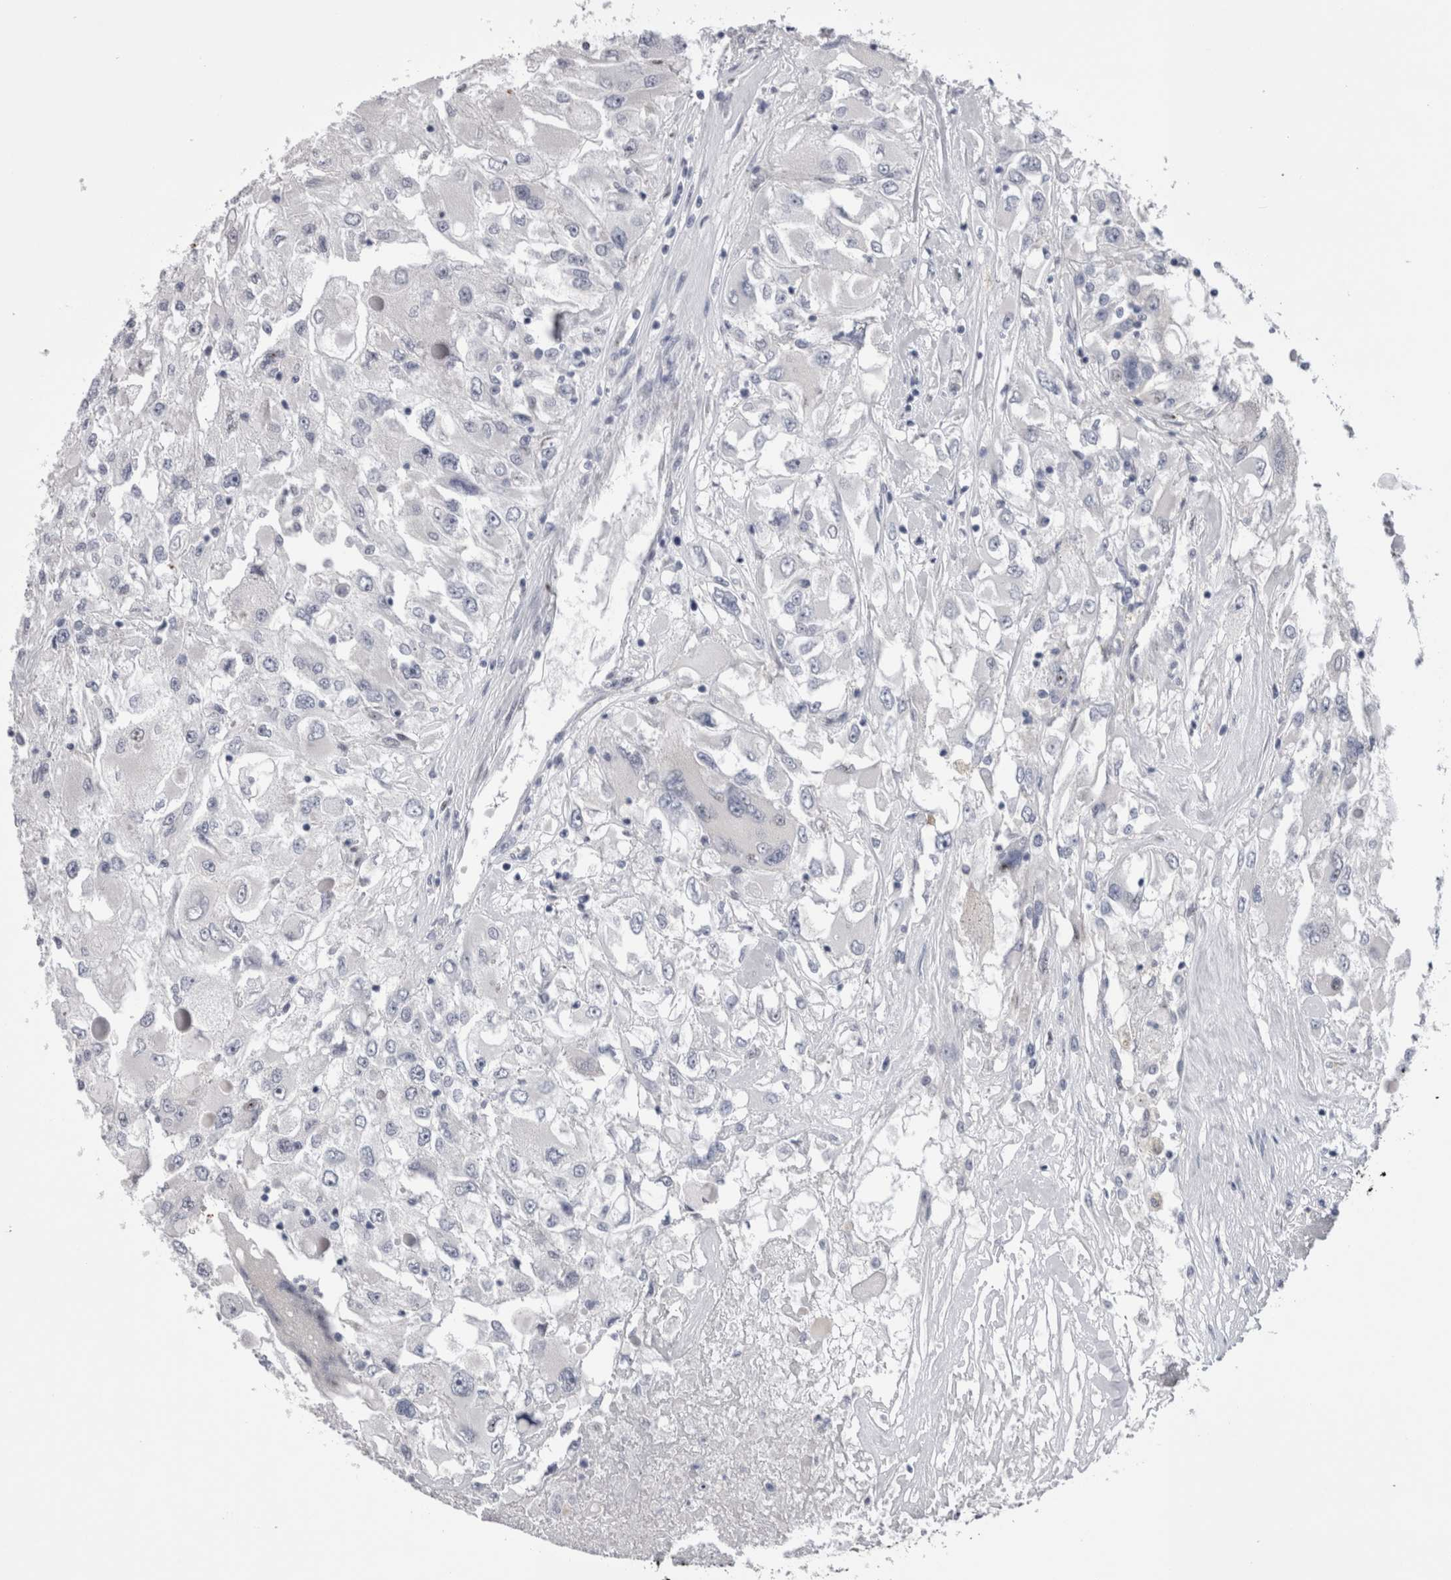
{"staining": {"intensity": "negative", "quantity": "none", "location": "none"}, "tissue": "renal cancer", "cell_type": "Tumor cells", "image_type": "cancer", "snomed": [{"axis": "morphology", "description": "Adenocarcinoma, NOS"}, {"axis": "topography", "description": "Kidney"}], "caption": "High power microscopy image of an IHC photomicrograph of adenocarcinoma (renal), revealing no significant expression in tumor cells.", "gene": "PWP2", "patient": {"sex": "female", "age": 52}}